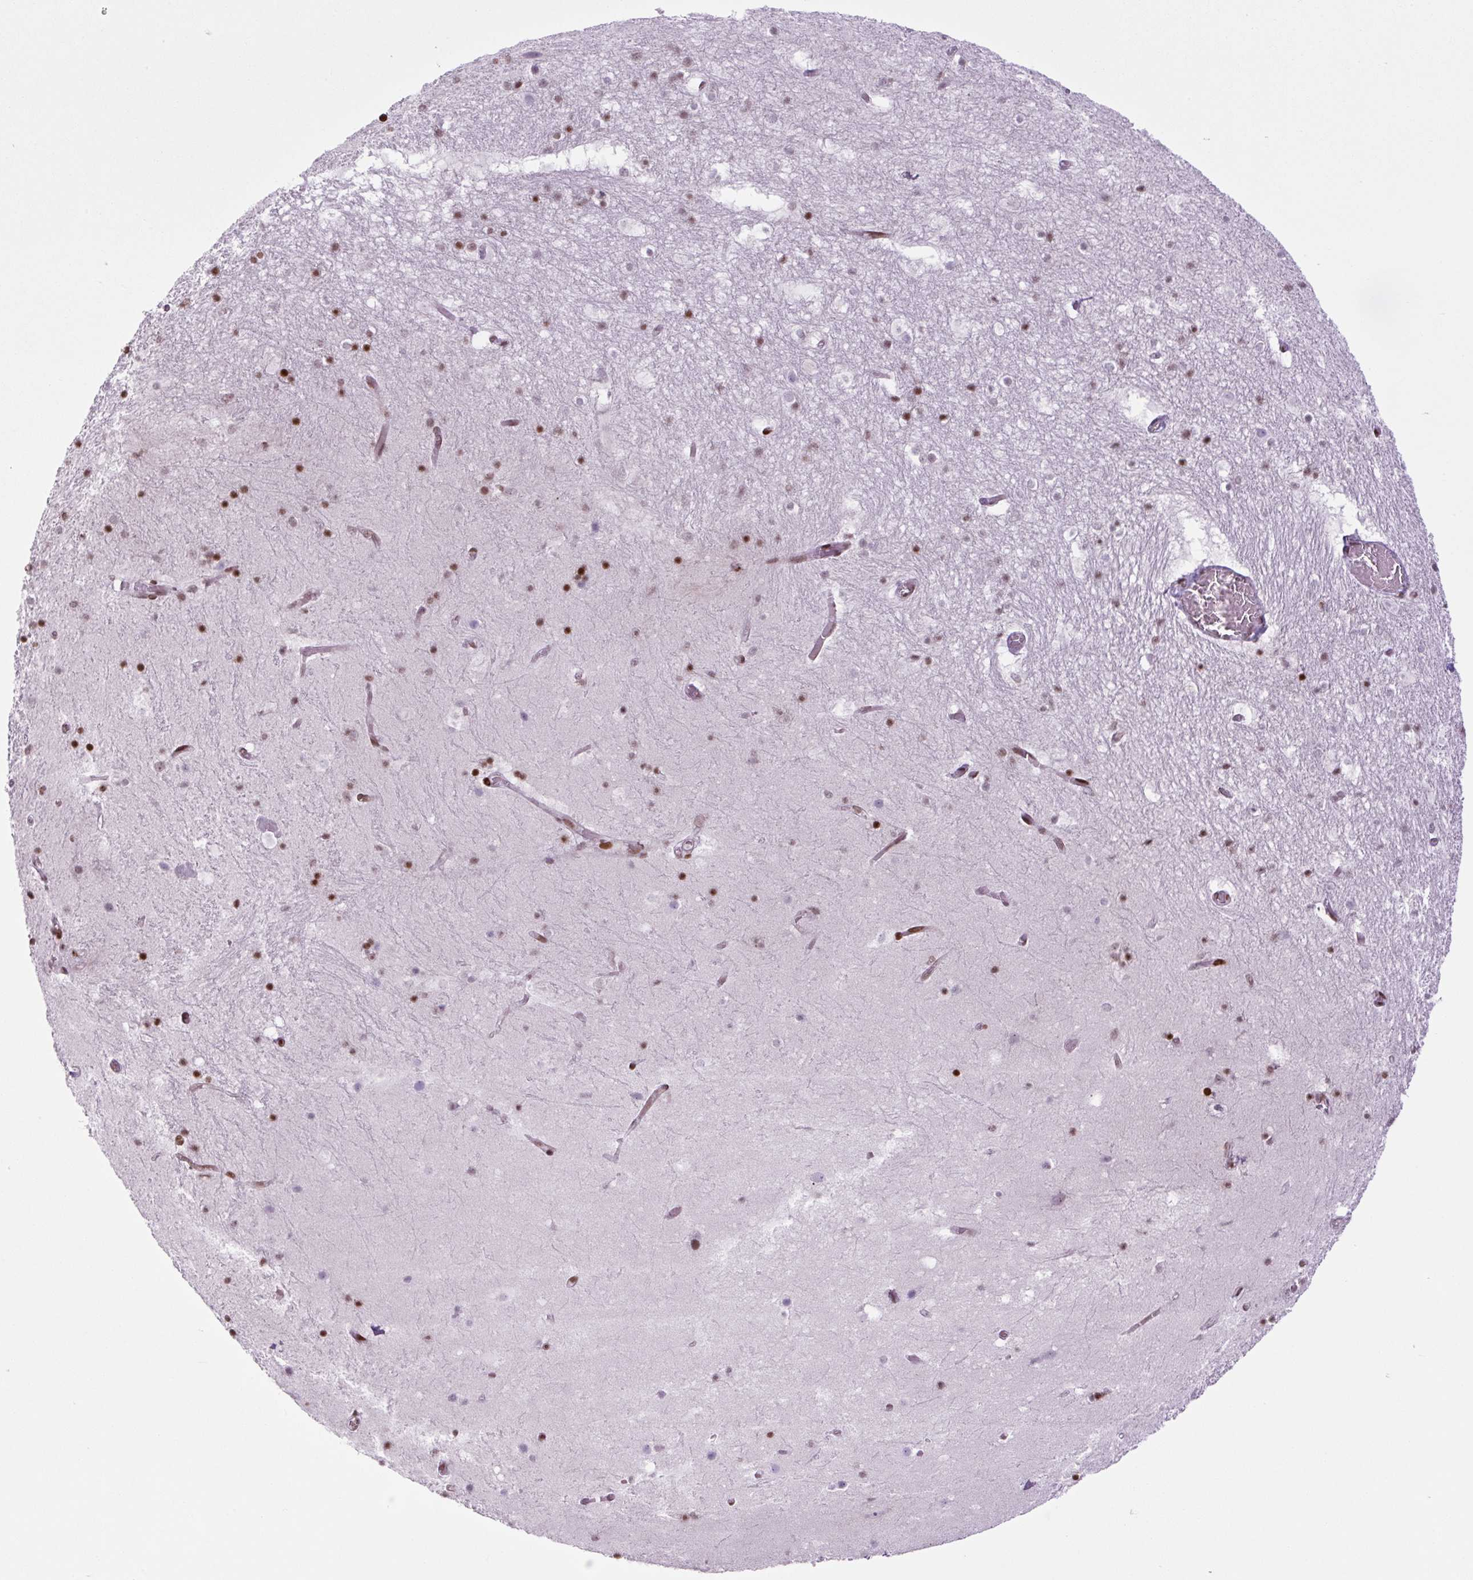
{"staining": {"intensity": "strong", "quantity": "<25%", "location": "nuclear"}, "tissue": "hippocampus", "cell_type": "Glial cells", "image_type": "normal", "snomed": [{"axis": "morphology", "description": "Normal tissue, NOS"}, {"axis": "topography", "description": "Hippocampus"}], "caption": "Glial cells demonstrate medium levels of strong nuclear expression in about <25% of cells in unremarkable hippocampus. The protein of interest is stained brown, and the nuclei are stained in blue (DAB IHC with brightfield microscopy, high magnification).", "gene": "H1", "patient": {"sex": "female", "age": 52}}